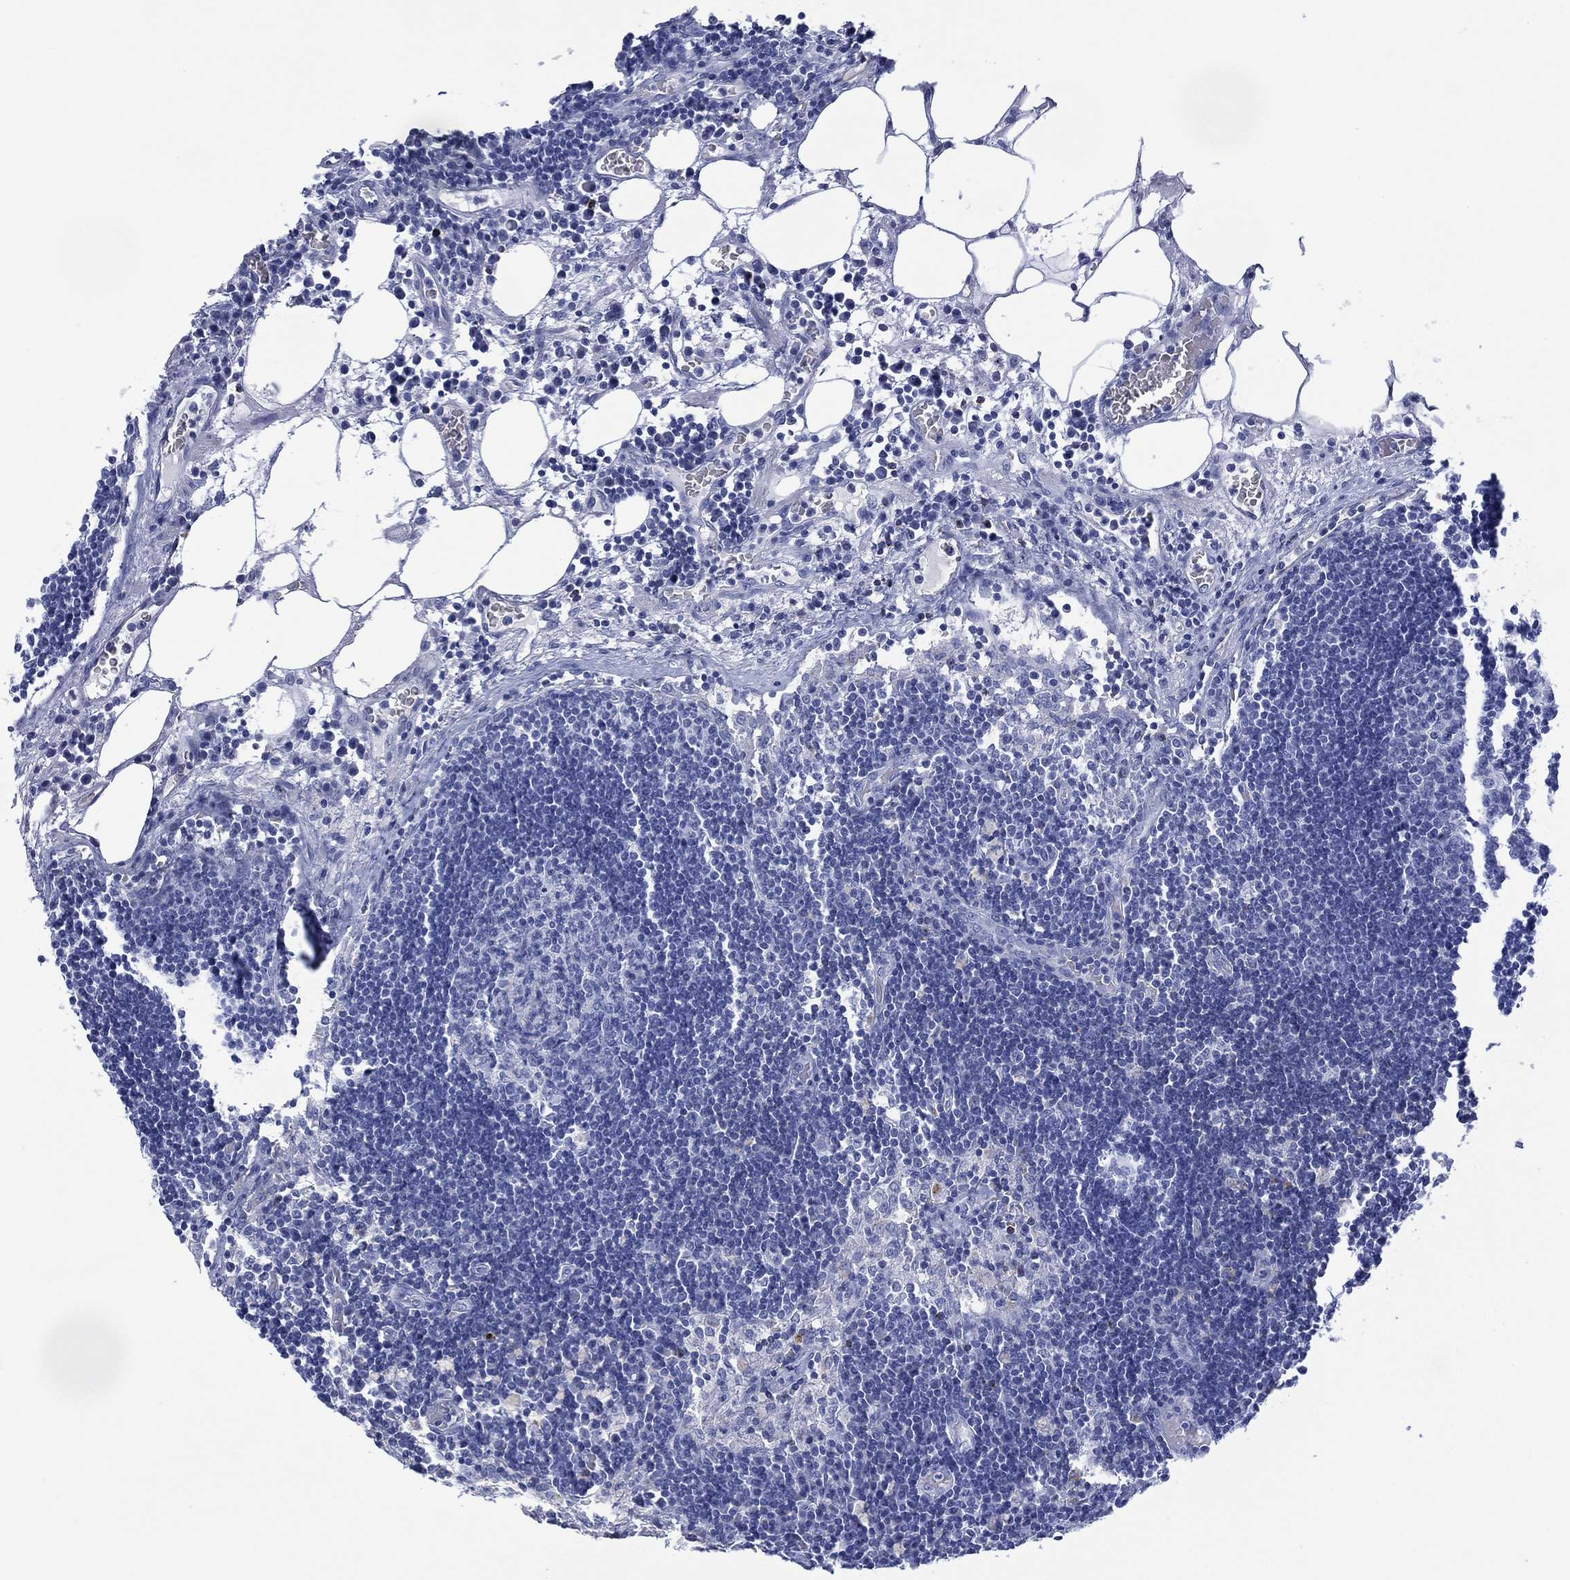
{"staining": {"intensity": "negative", "quantity": "none", "location": "none"}, "tissue": "lymph node", "cell_type": "Germinal center cells", "image_type": "normal", "snomed": [{"axis": "morphology", "description": "Normal tissue, NOS"}, {"axis": "topography", "description": "Lymph node"}], "caption": "Immunohistochemistry image of benign lymph node stained for a protein (brown), which shows no positivity in germinal center cells. (DAB immunohistochemistry visualized using brightfield microscopy, high magnification).", "gene": "DPP4", "patient": {"sex": "male", "age": 63}}